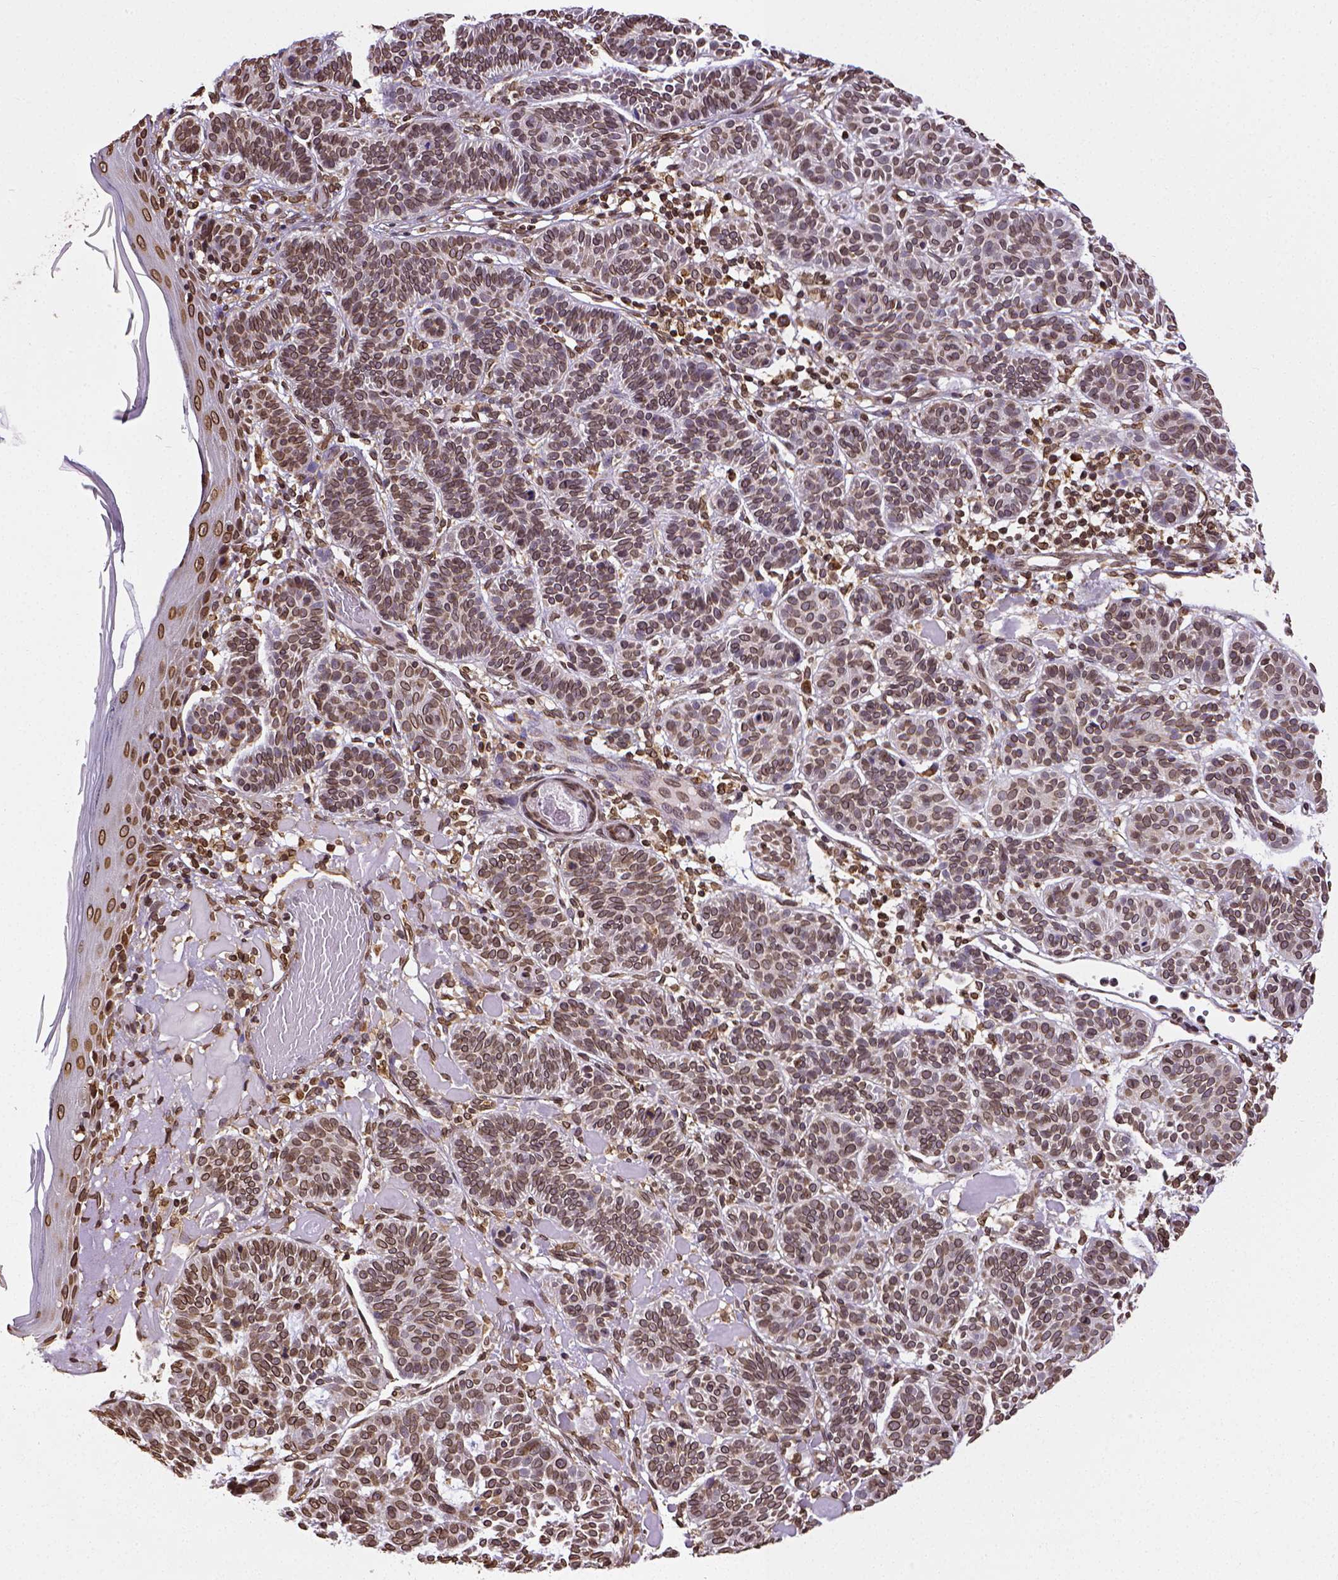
{"staining": {"intensity": "moderate", "quantity": ">75%", "location": "cytoplasmic/membranous,nuclear"}, "tissue": "skin cancer", "cell_type": "Tumor cells", "image_type": "cancer", "snomed": [{"axis": "morphology", "description": "Basal cell carcinoma"}, {"axis": "topography", "description": "Skin"}], "caption": "Skin cancer stained with immunohistochemistry (IHC) displays moderate cytoplasmic/membranous and nuclear expression in about >75% of tumor cells. (DAB (3,3'-diaminobenzidine) IHC with brightfield microscopy, high magnification).", "gene": "MTDH", "patient": {"sex": "male", "age": 85}}